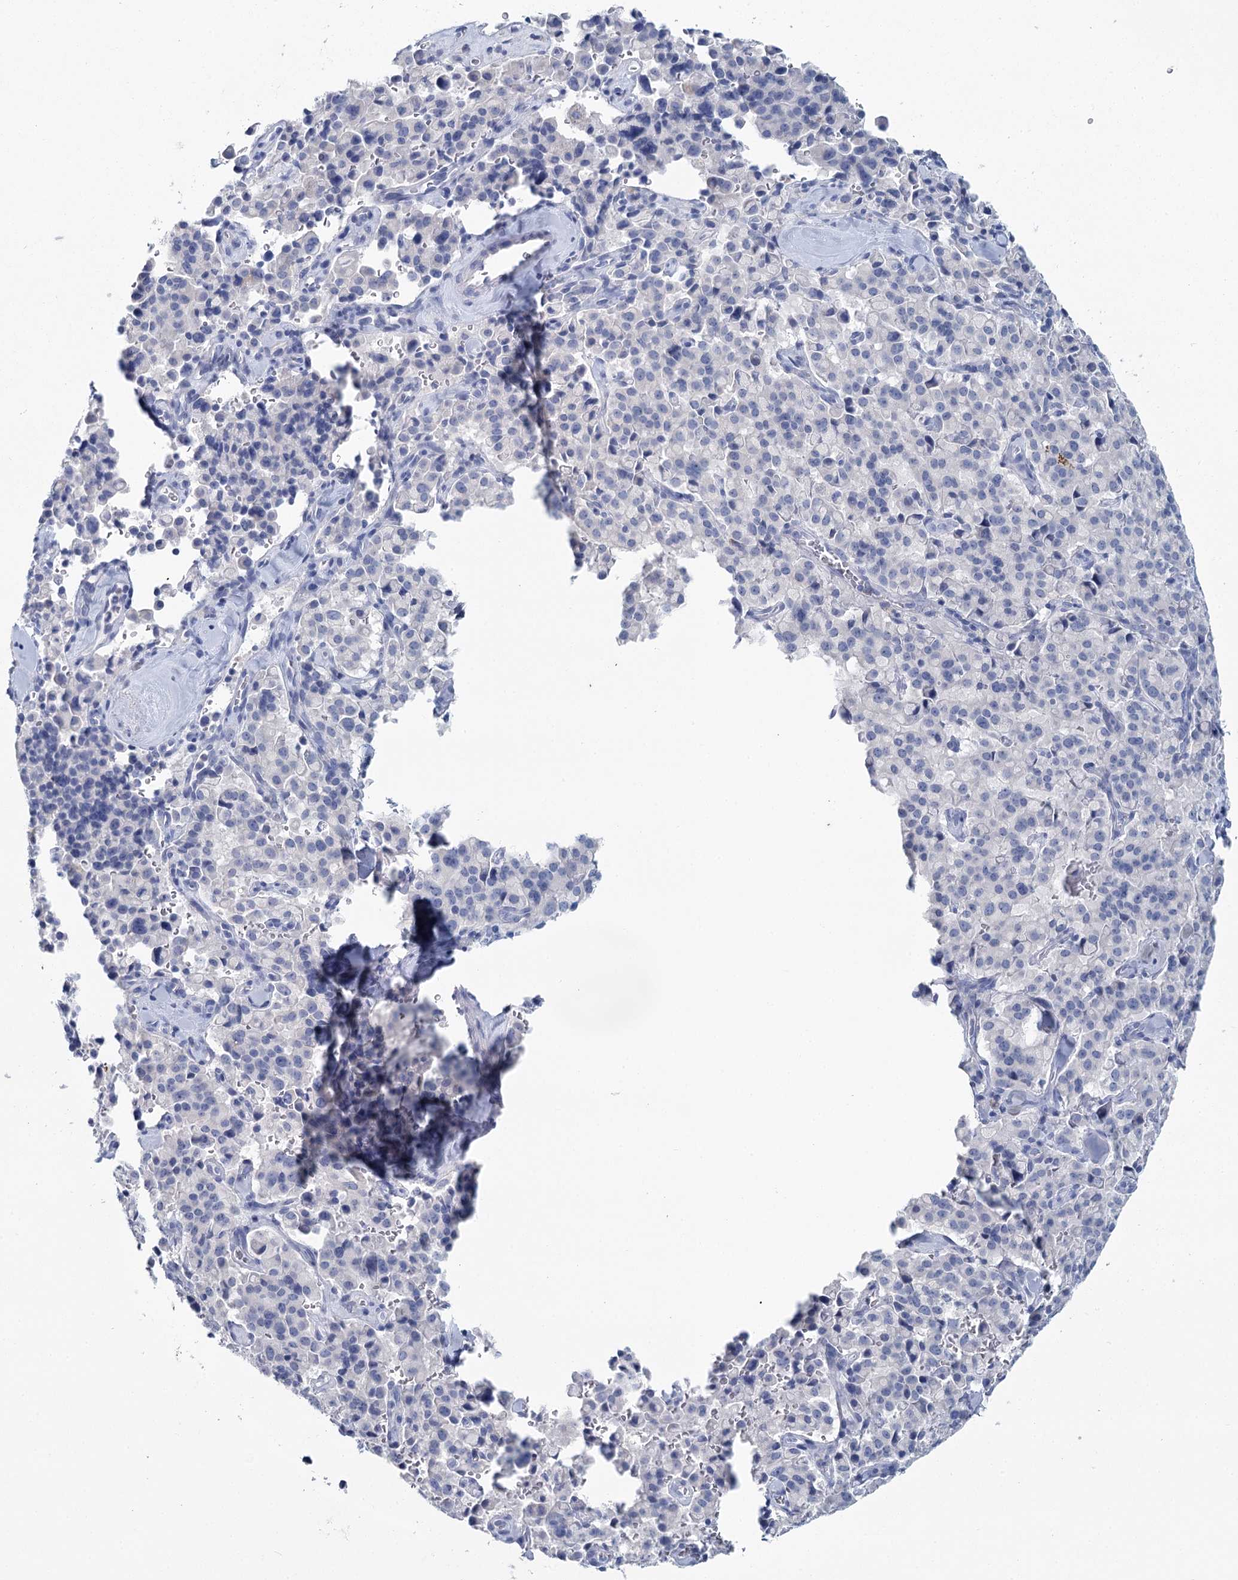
{"staining": {"intensity": "negative", "quantity": "none", "location": "none"}, "tissue": "pancreatic cancer", "cell_type": "Tumor cells", "image_type": "cancer", "snomed": [{"axis": "morphology", "description": "Adenocarcinoma, NOS"}, {"axis": "topography", "description": "Pancreas"}], "caption": "Immunohistochemistry (IHC) image of human pancreatic cancer (adenocarcinoma) stained for a protein (brown), which displays no expression in tumor cells.", "gene": "METTL7B", "patient": {"sex": "male", "age": 65}}